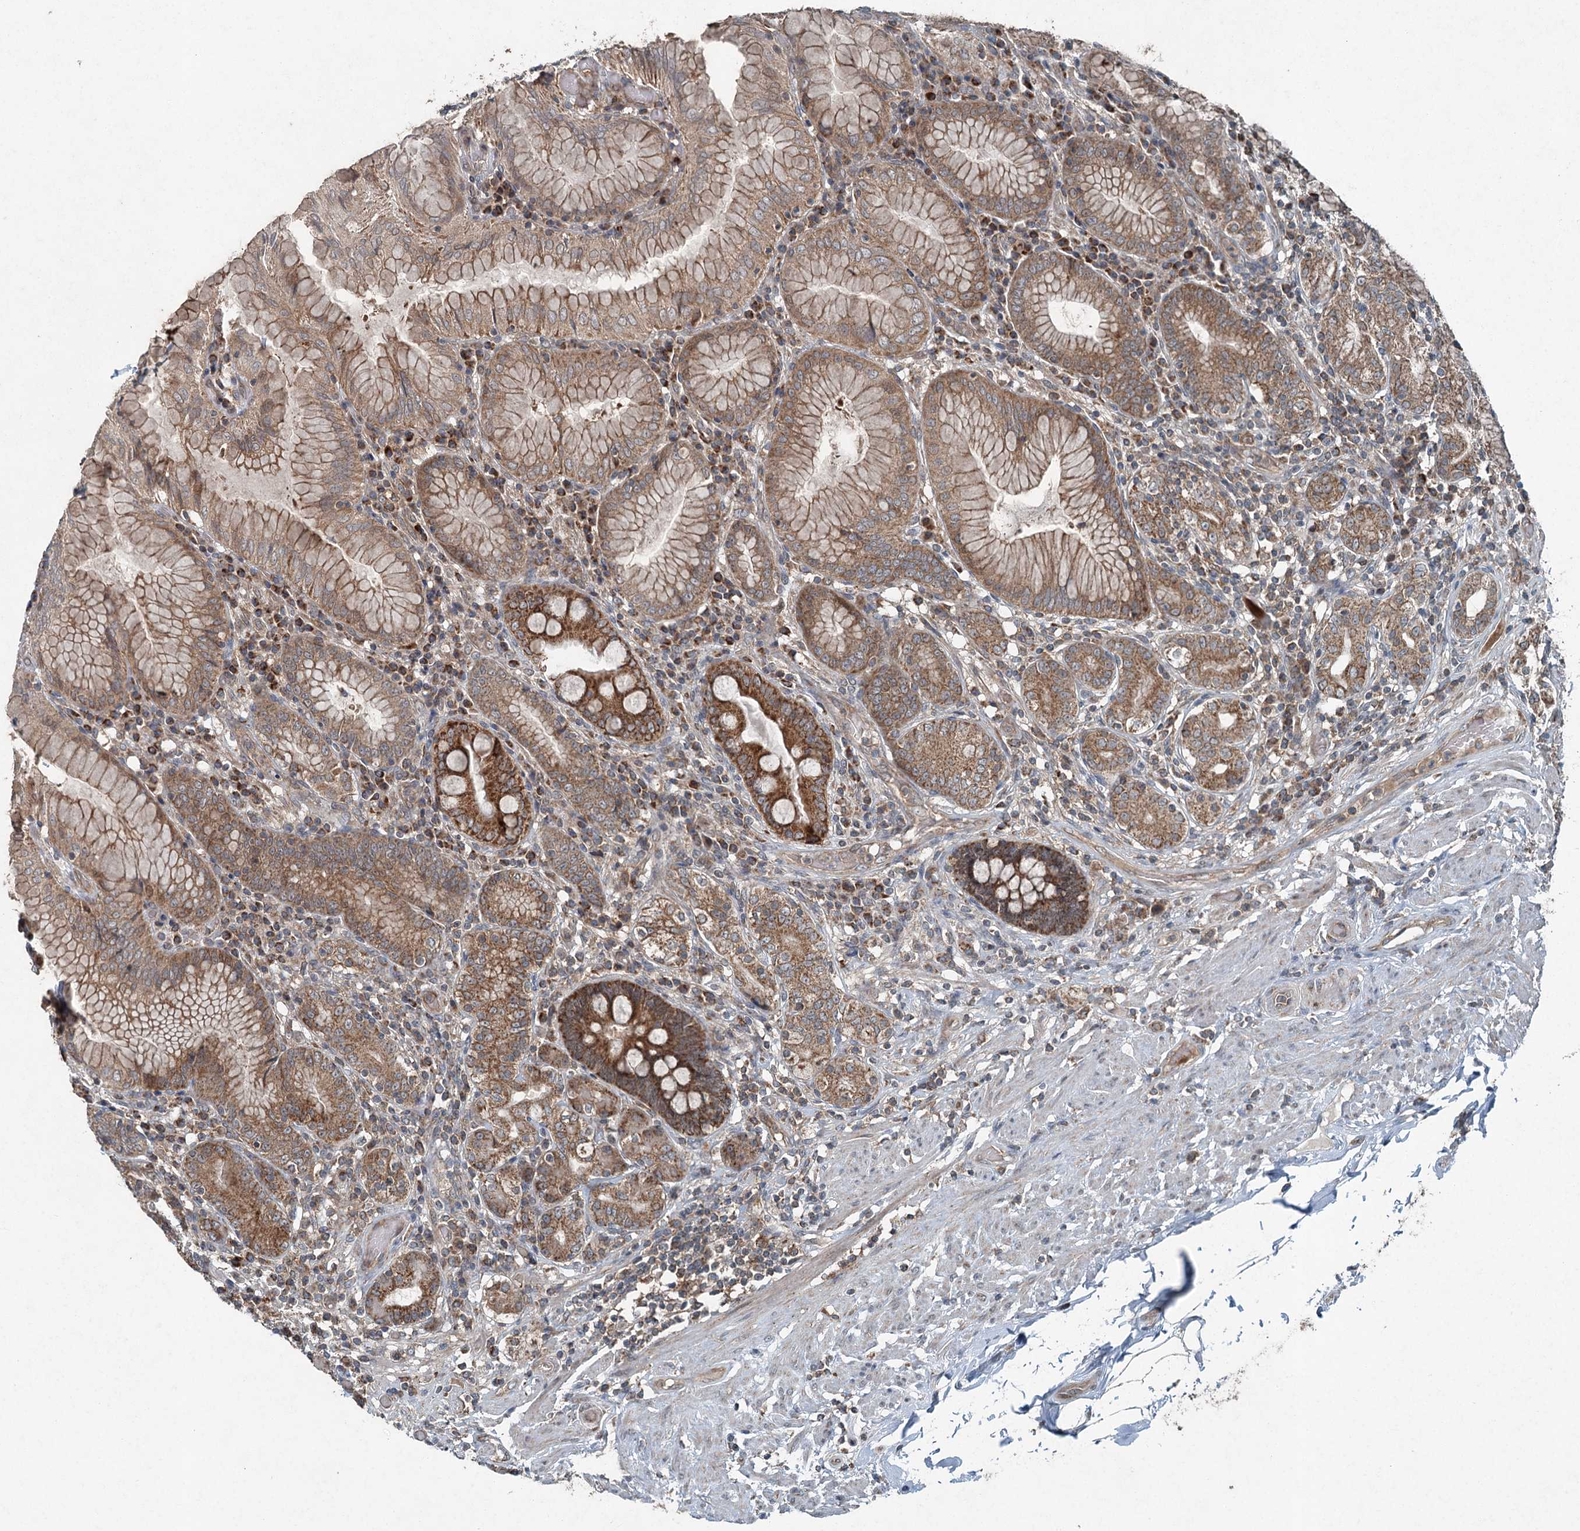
{"staining": {"intensity": "strong", "quantity": "25%-75%", "location": "cytoplasmic/membranous"}, "tissue": "stomach", "cell_type": "Glandular cells", "image_type": "normal", "snomed": [{"axis": "morphology", "description": "Normal tissue, NOS"}, {"axis": "topography", "description": "Stomach, upper"}, {"axis": "topography", "description": "Stomach, lower"}], "caption": "Protein analysis of unremarkable stomach exhibits strong cytoplasmic/membranous positivity in about 25%-75% of glandular cells.", "gene": "SKIC3", "patient": {"sex": "female", "age": 76}}